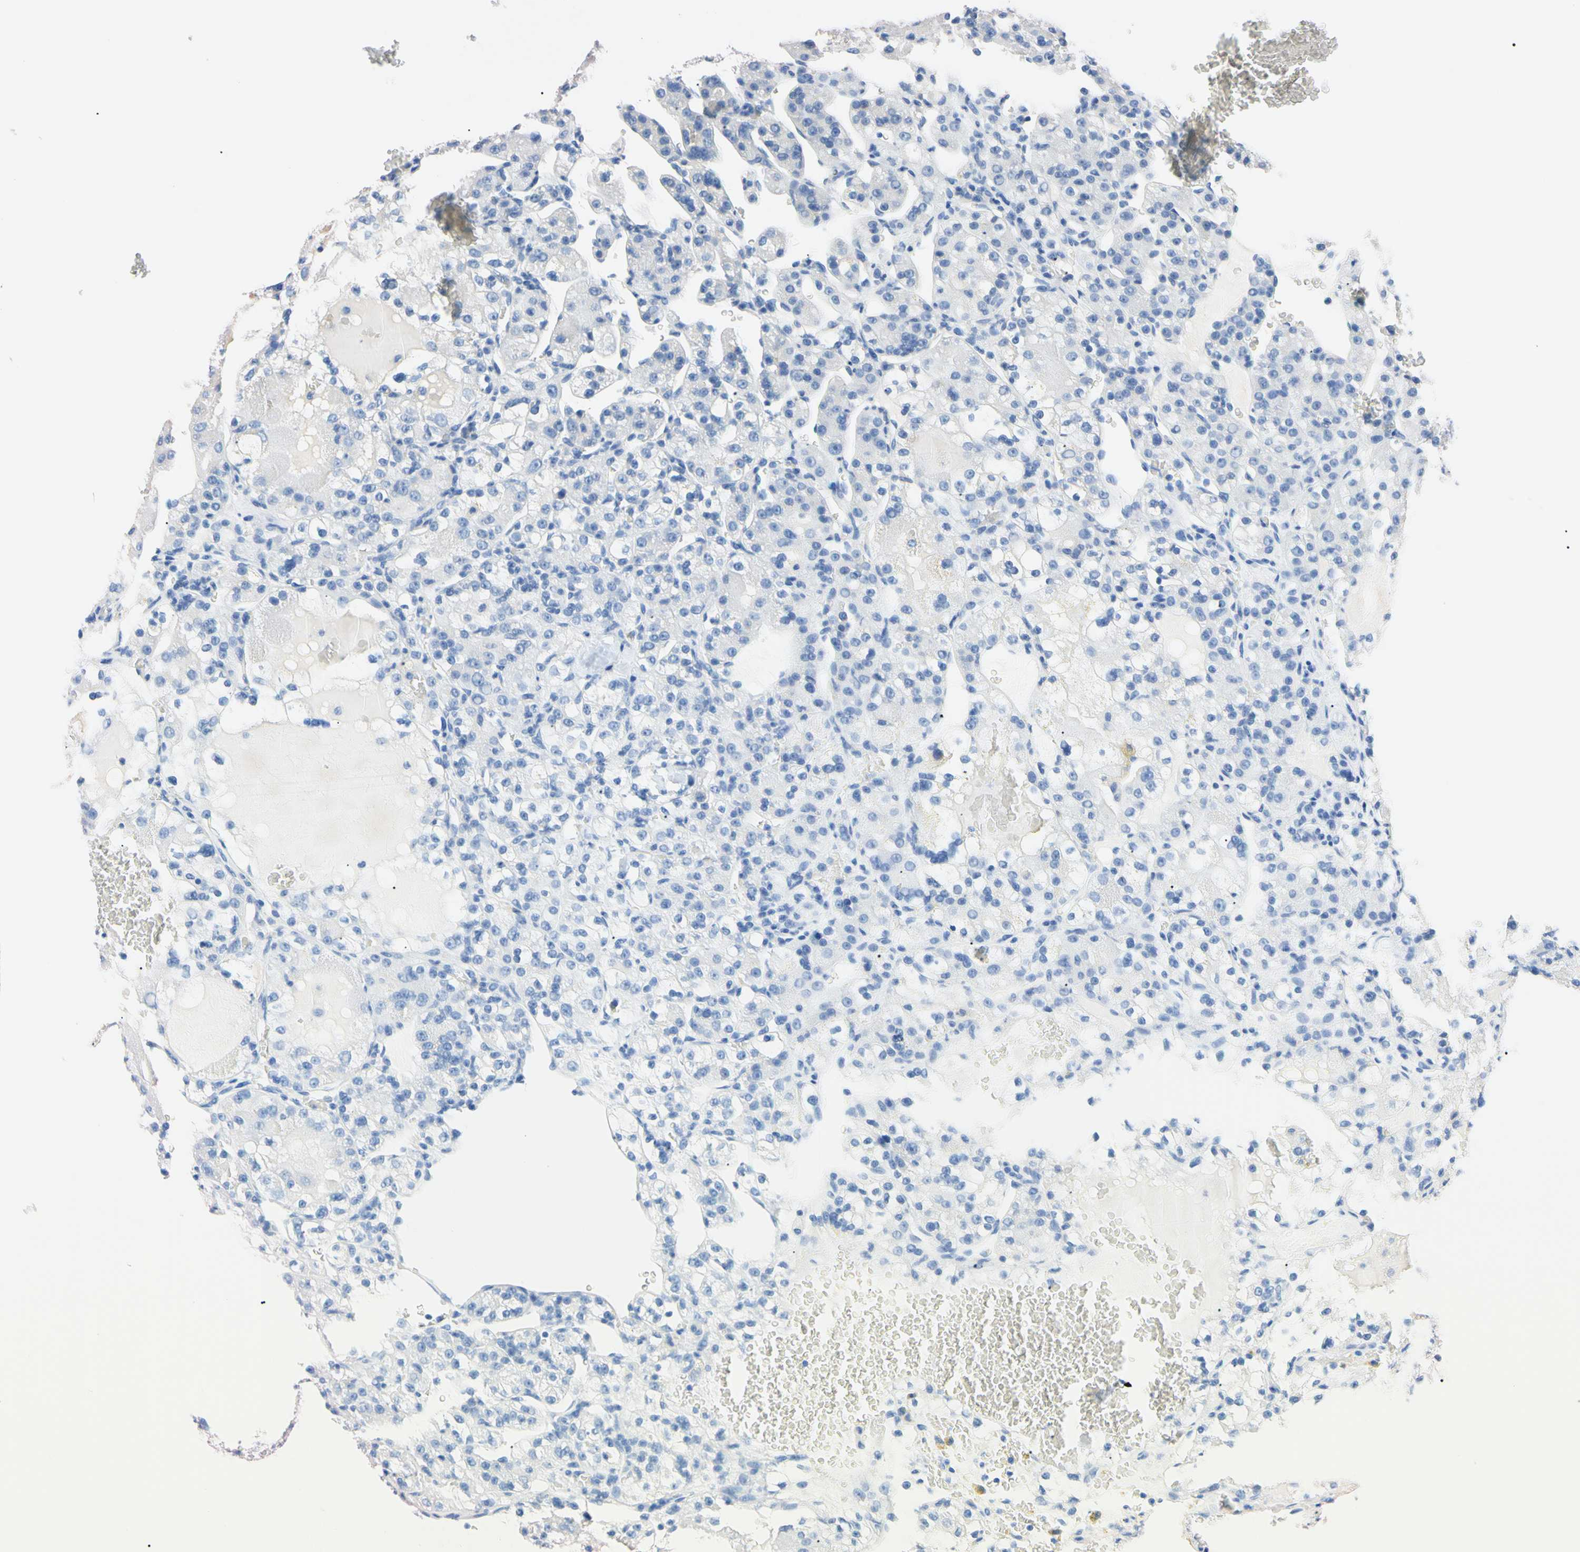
{"staining": {"intensity": "negative", "quantity": "none", "location": "none"}, "tissue": "renal cancer", "cell_type": "Tumor cells", "image_type": "cancer", "snomed": [{"axis": "morphology", "description": "Normal tissue, NOS"}, {"axis": "morphology", "description": "Adenocarcinoma, NOS"}, {"axis": "topography", "description": "Kidney"}], "caption": "An image of human renal adenocarcinoma is negative for staining in tumor cells.", "gene": "PNKD", "patient": {"sex": "male", "age": 61}}